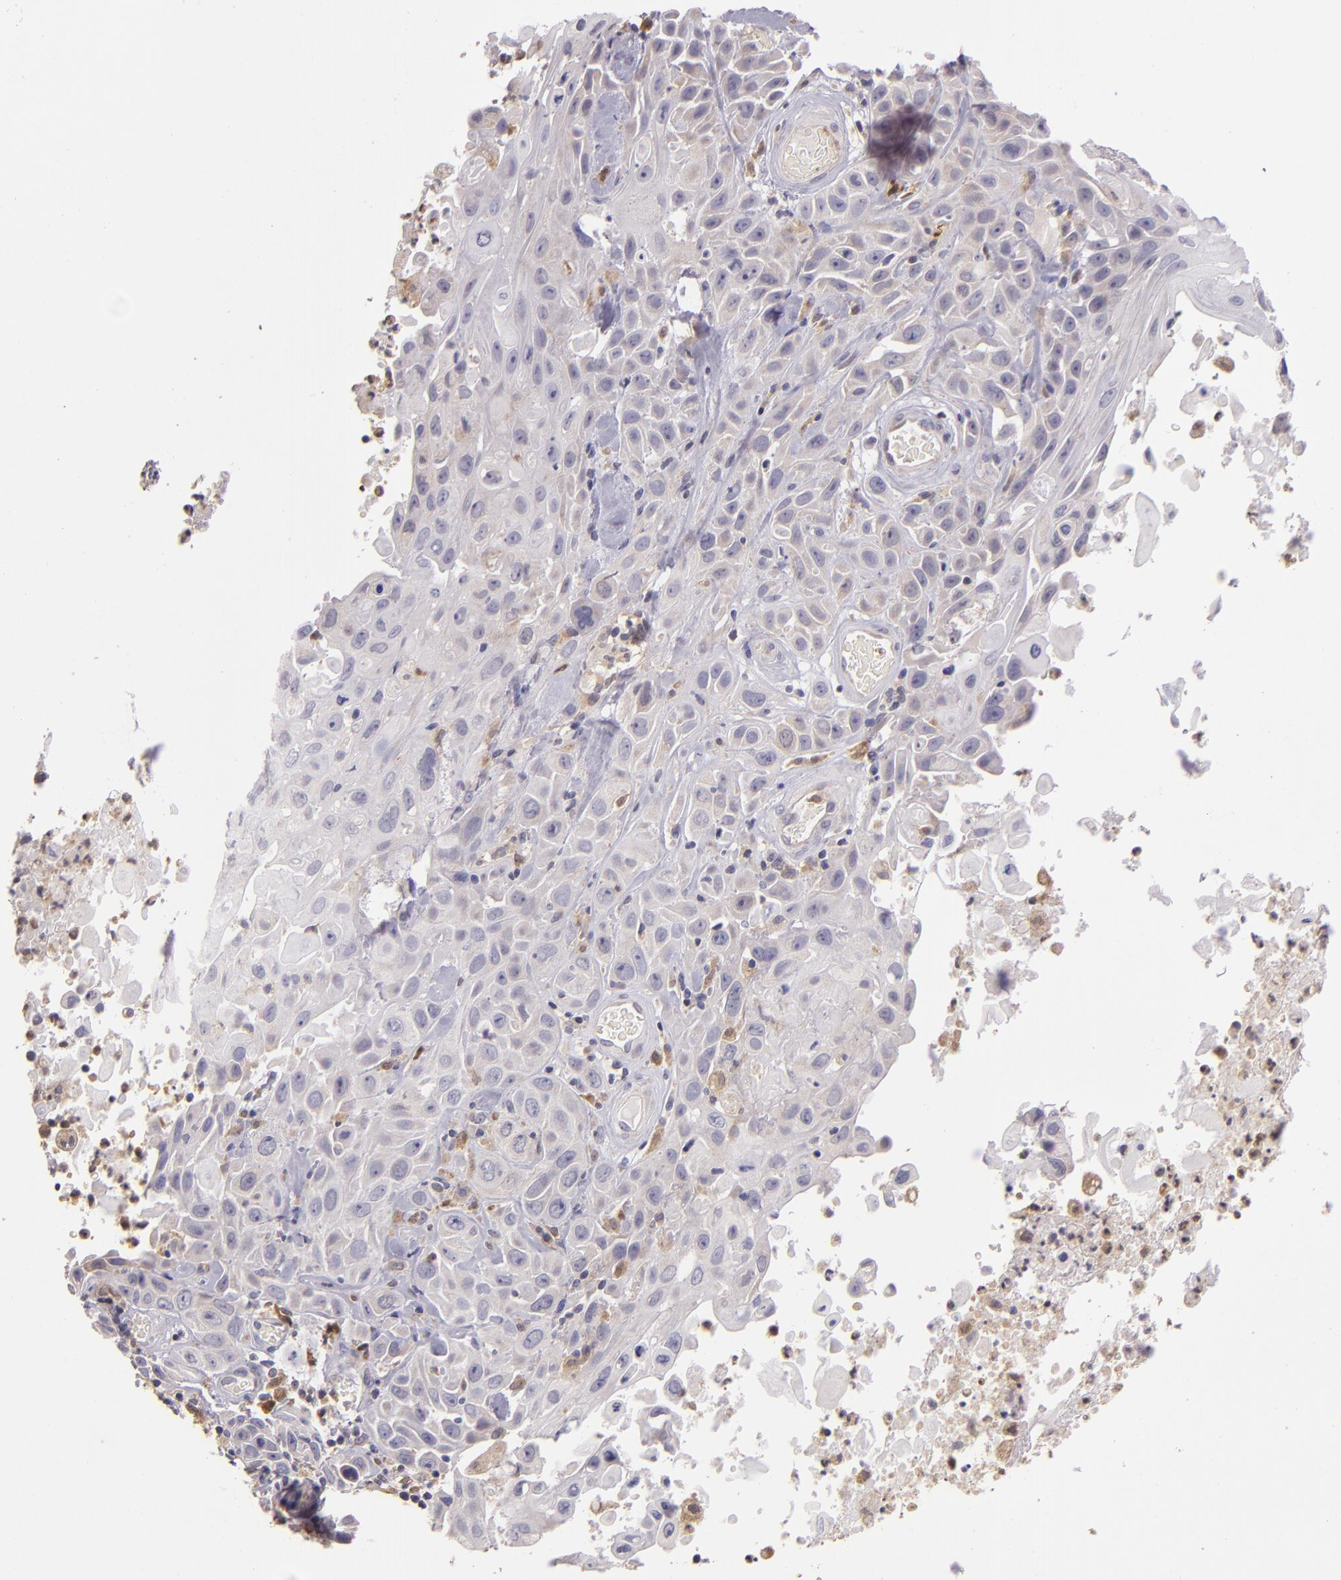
{"staining": {"intensity": "weak", "quantity": "<25%", "location": "cytoplasmic/membranous"}, "tissue": "skin cancer", "cell_type": "Tumor cells", "image_type": "cancer", "snomed": [{"axis": "morphology", "description": "Squamous cell carcinoma, NOS"}, {"axis": "topography", "description": "Skin"}], "caption": "Protein analysis of skin squamous cell carcinoma exhibits no significant staining in tumor cells.", "gene": "FHIT", "patient": {"sex": "male", "age": 84}}